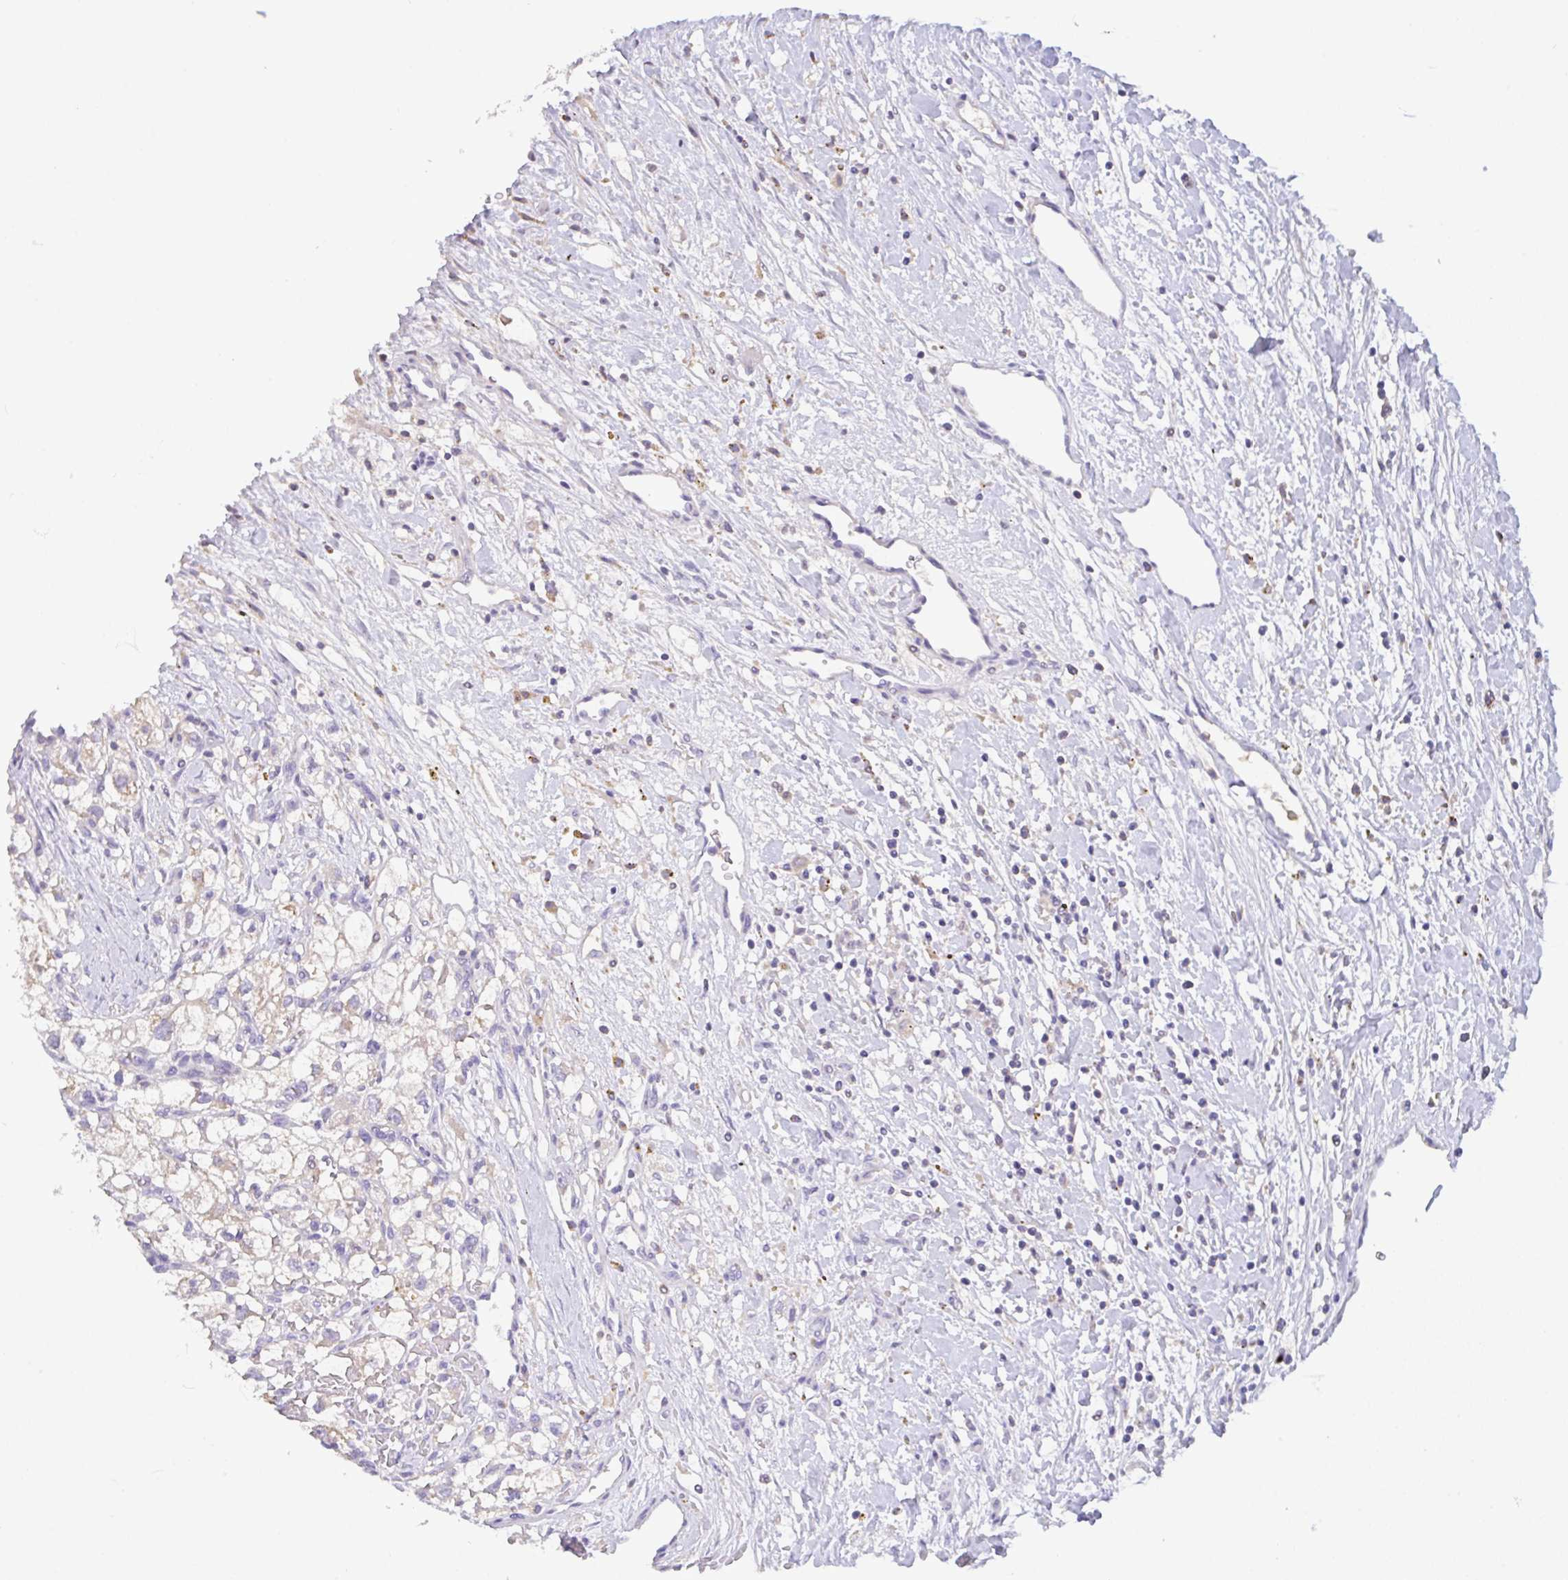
{"staining": {"intensity": "weak", "quantity": "<25%", "location": "cytoplasmic/membranous"}, "tissue": "renal cancer", "cell_type": "Tumor cells", "image_type": "cancer", "snomed": [{"axis": "morphology", "description": "Adenocarcinoma, NOS"}, {"axis": "topography", "description": "Kidney"}], "caption": "Tumor cells show no significant expression in renal cancer (adenocarcinoma).", "gene": "CA10", "patient": {"sex": "male", "age": 59}}